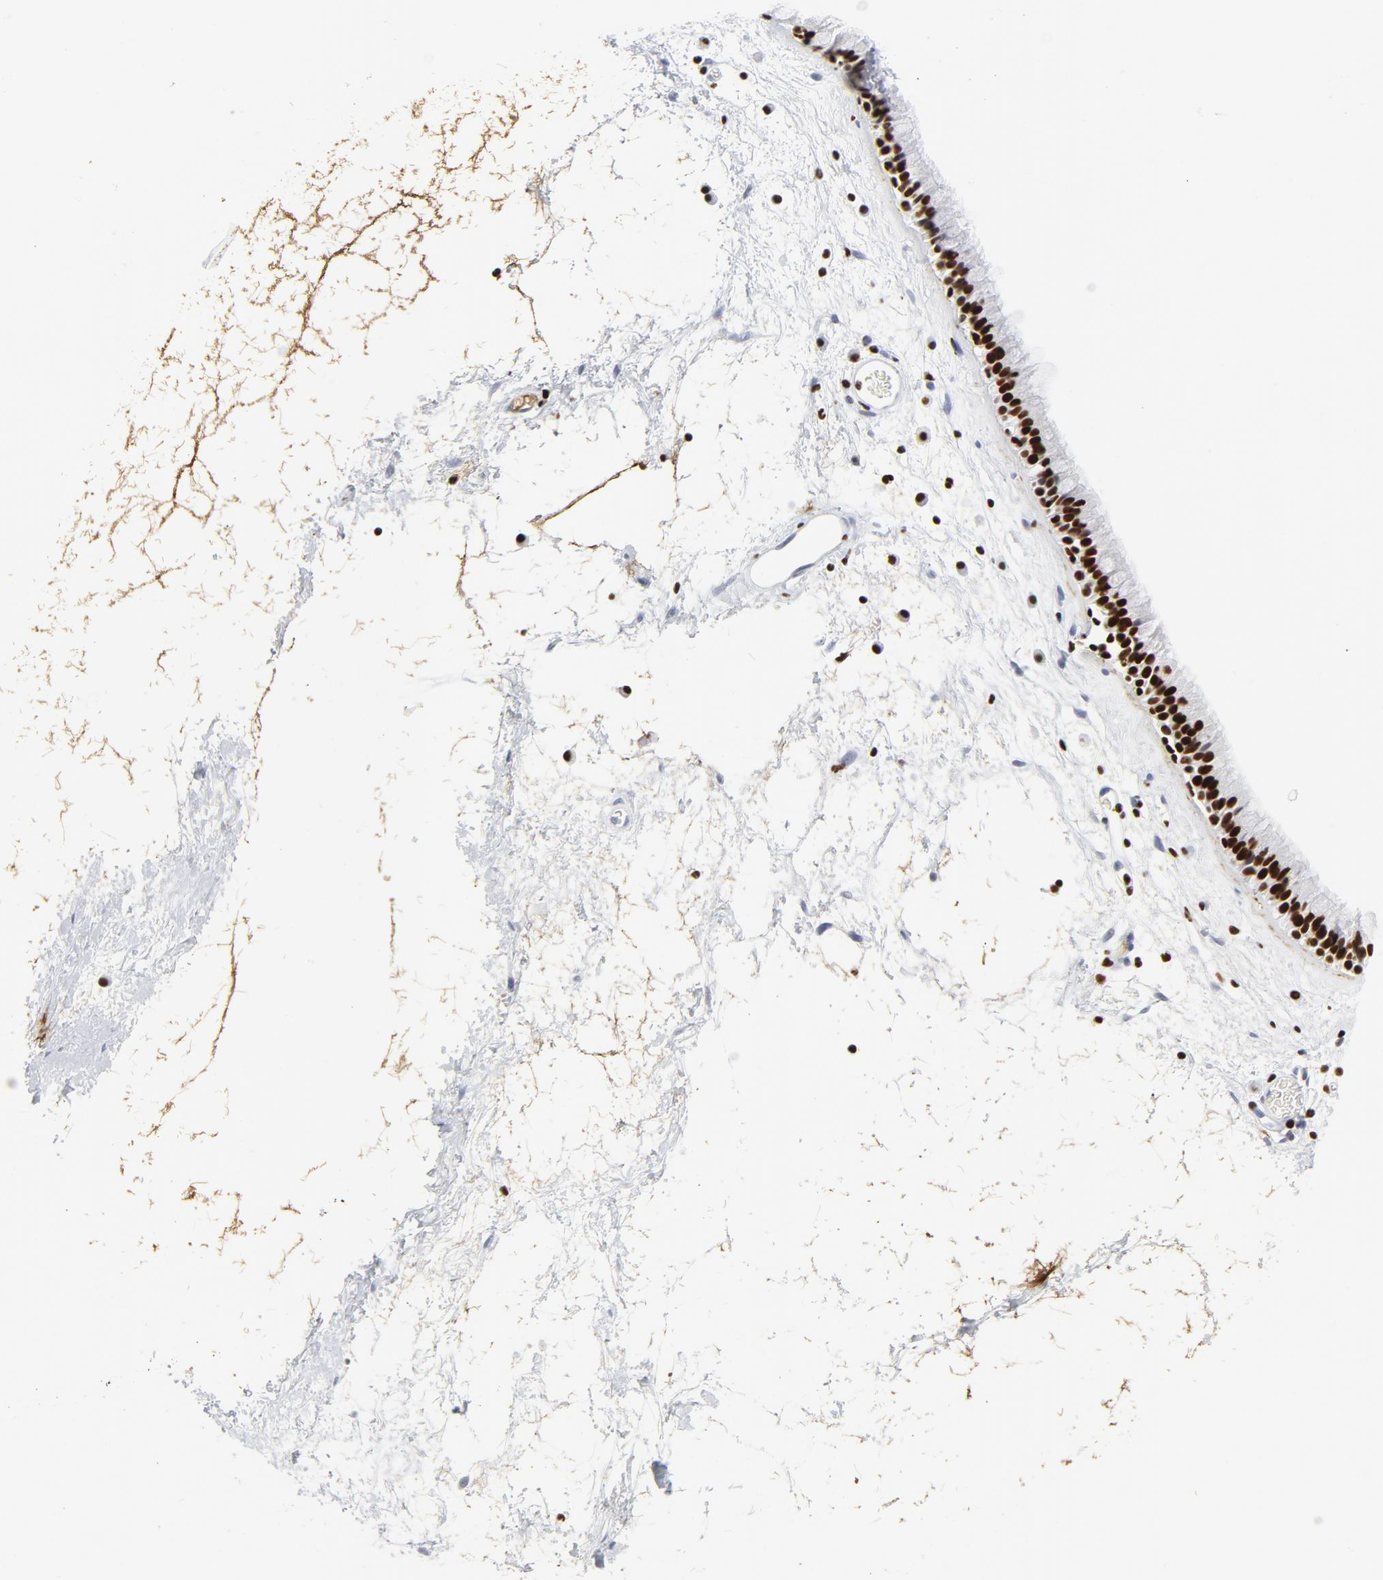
{"staining": {"intensity": "strong", "quantity": ">75%", "location": "nuclear"}, "tissue": "nasopharynx", "cell_type": "Respiratory epithelial cells", "image_type": "normal", "snomed": [{"axis": "morphology", "description": "Normal tissue, NOS"}, {"axis": "morphology", "description": "Inflammation, NOS"}, {"axis": "topography", "description": "Nasopharynx"}], "caption": "This is a photomicrograph of immunohistochemistry (IHC) staining of normal nasopharynx, which shows strong staining in the nuclear of respiratory epithelial cells.", "gene": "SMARCC2", "patient": {"sex": "male", "age": 48}}